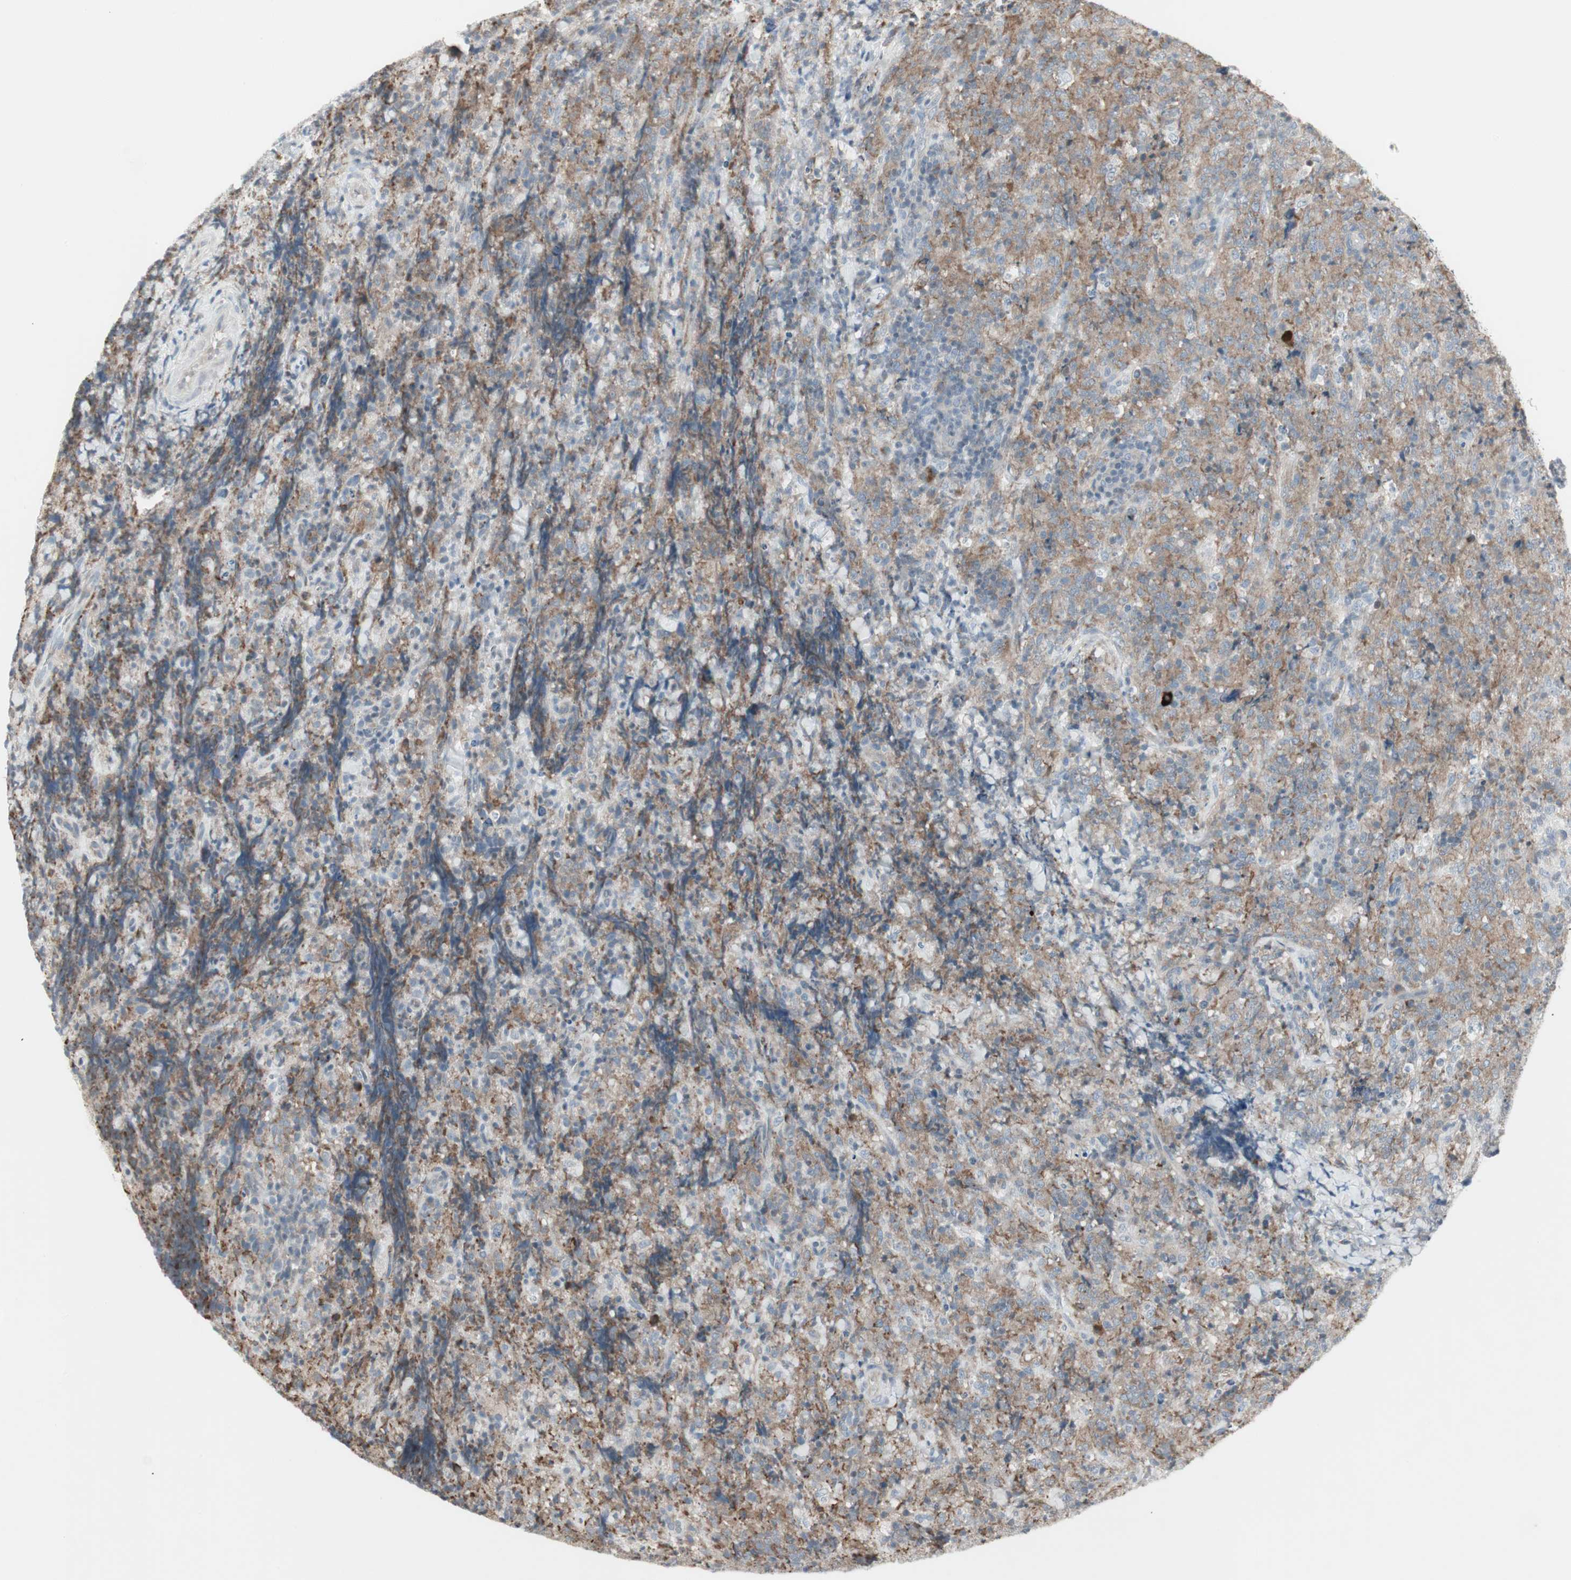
{"staining": {"intensity": "moderate", "quantity": "25%-75%", "location": "cytoplasmic/membranous"}, "tissue": "lymphoma", "cell_type": "Tumor cells", "image_type": "cancer", "snomed": [{"axis": "morphology", "description": "Malignant lymphoma, non-Hodgkin's type, High grade"}, {"axis": "topography", "description": "Tonsil"}], "caption": "The immunohistochemical stain shows moderate cytoplasmic/membranous staining in tumor cells of lymphoma tissue. The protein is shown in brown color, while the nuclei are stained blue.", "gene": "MAP4K4", "patient": {"sex": "female", "age": 36}}